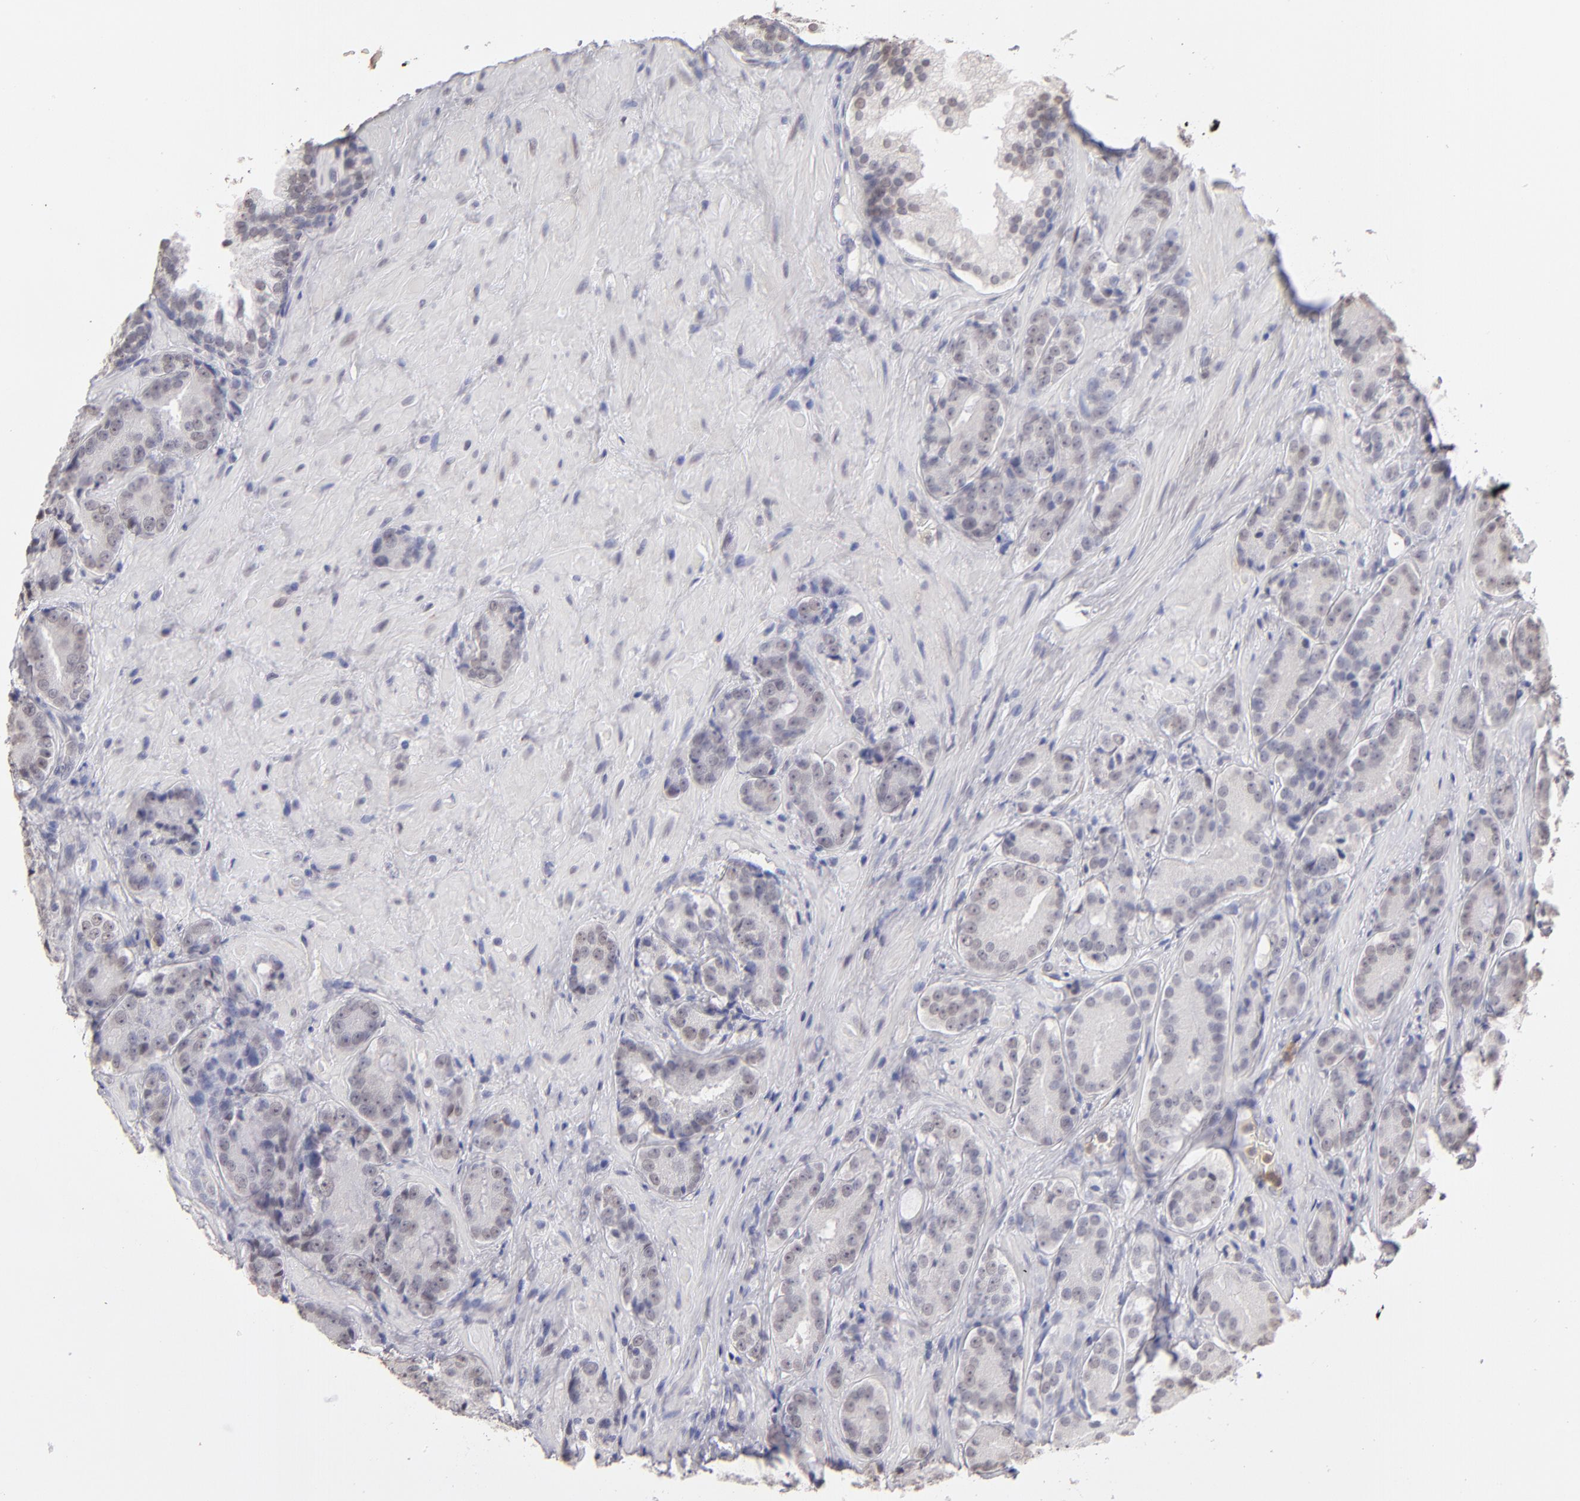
{"staining": {"intensity": "weak", "quantity": "<25%", "location": "nuclear"}, "tissue": "prostate cancer", "cell_type": "Tumor cells", "image_type": "cancer", "snomed": [{"axis": "morphology", "description": "Adenocarcinoma, High grade"}, {"axis": "topography", "description": "Prostate"}], "caption": "This is an immunohistochemistry (IHC) photomicrograph of prostate cancer. There is no staining in tumor cells.", "gene": "MGAM", "patient": {"sex": "male", "age": 70}}